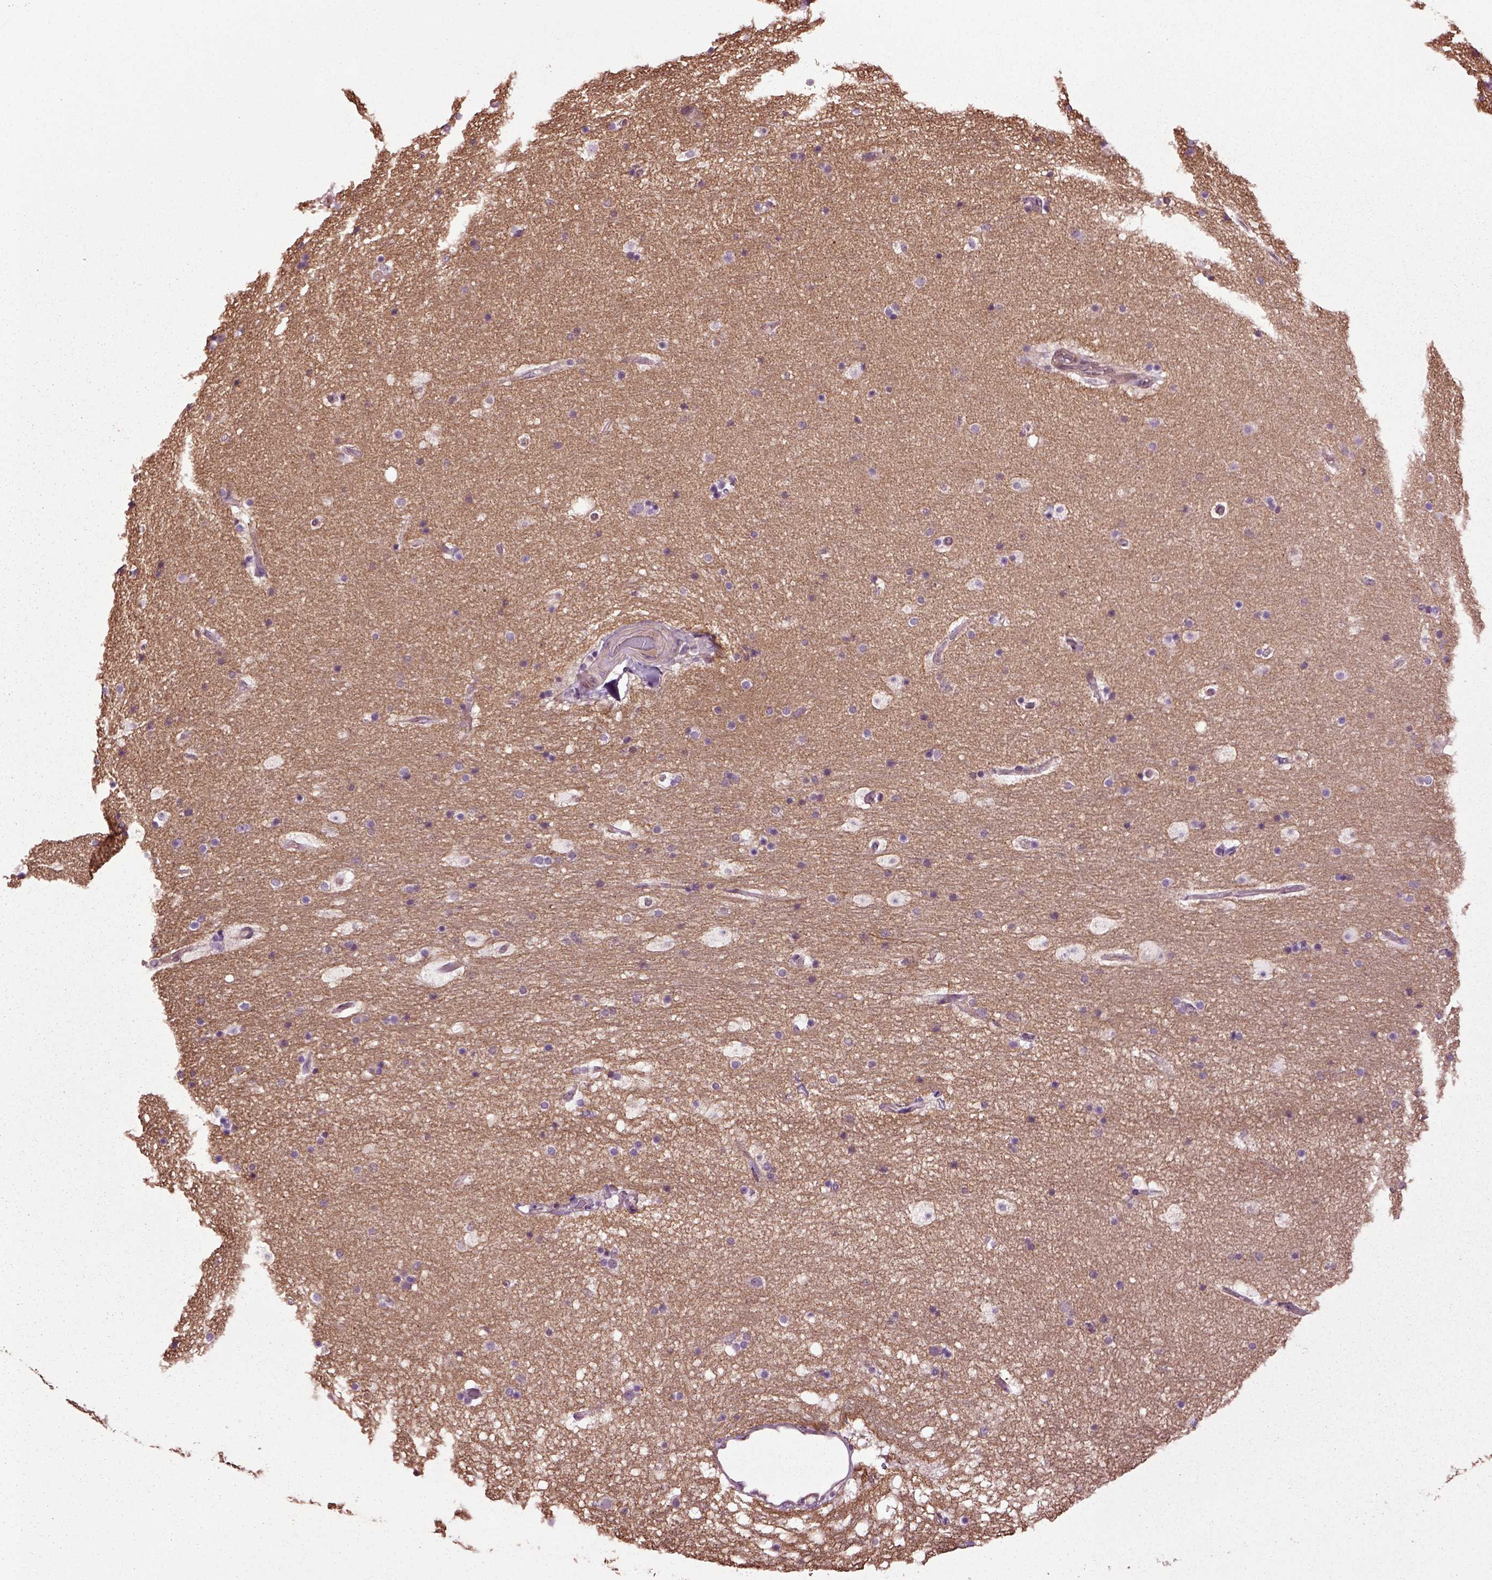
{"staining": {"intensity": "negative", "quantity": "none", "location": "none"}, "tissue": "hippocampus", "cell_type": "Glial cells", "image_type": "normal", "snomed": [{"axis": "morphology", "description": "Normal tissue, NOS"}, {"axis": "topography", "description": "Hippocampus"}], "caption": "Immunohistochemical staining of unremarkable hippocampus shows no significant expression in glial cells.", "gene": "HAGHL", "patient": {"sex": "male", "age": 51}}